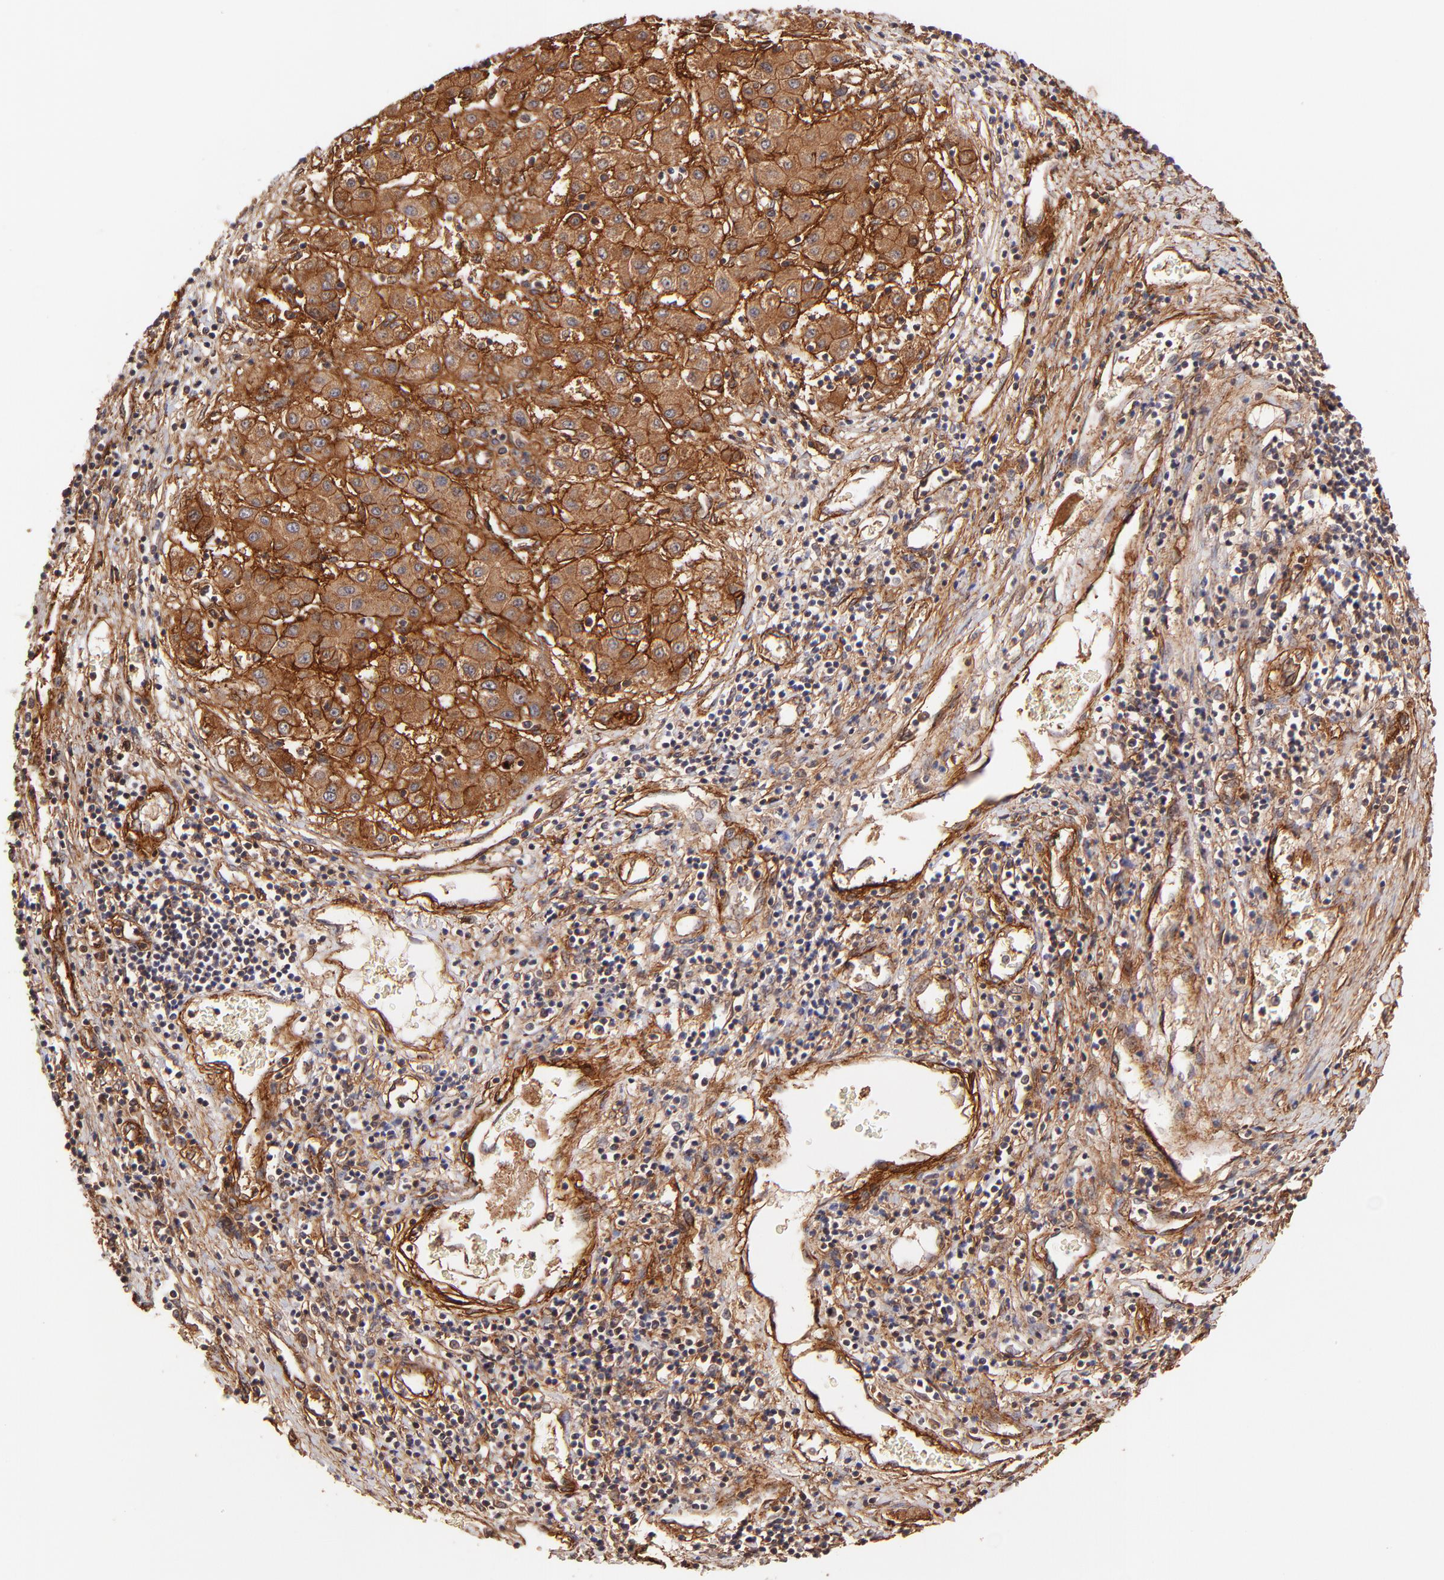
{"staining": {"intensity": "strong", "quantity": ">75%", "location": "cytoplasmic/membranous"}, "tissue": "liver cancer", "cell_type": "Tumor cells", "image_type": "cancer", "snomed": [{"axis": "morphology", "description": "Carcinoma, Hepatocellular, NOS"}, {"axis": "topography", "description": "Liver"}], "caption": "Protein staining exhibits strong cytoplasmic/membranous positivity in about >75% of tumor cells in liver cancer (hepatocellular carcinoma).", "gene": "ITGB1", "patient": {"sex": "male", "age": 24}}